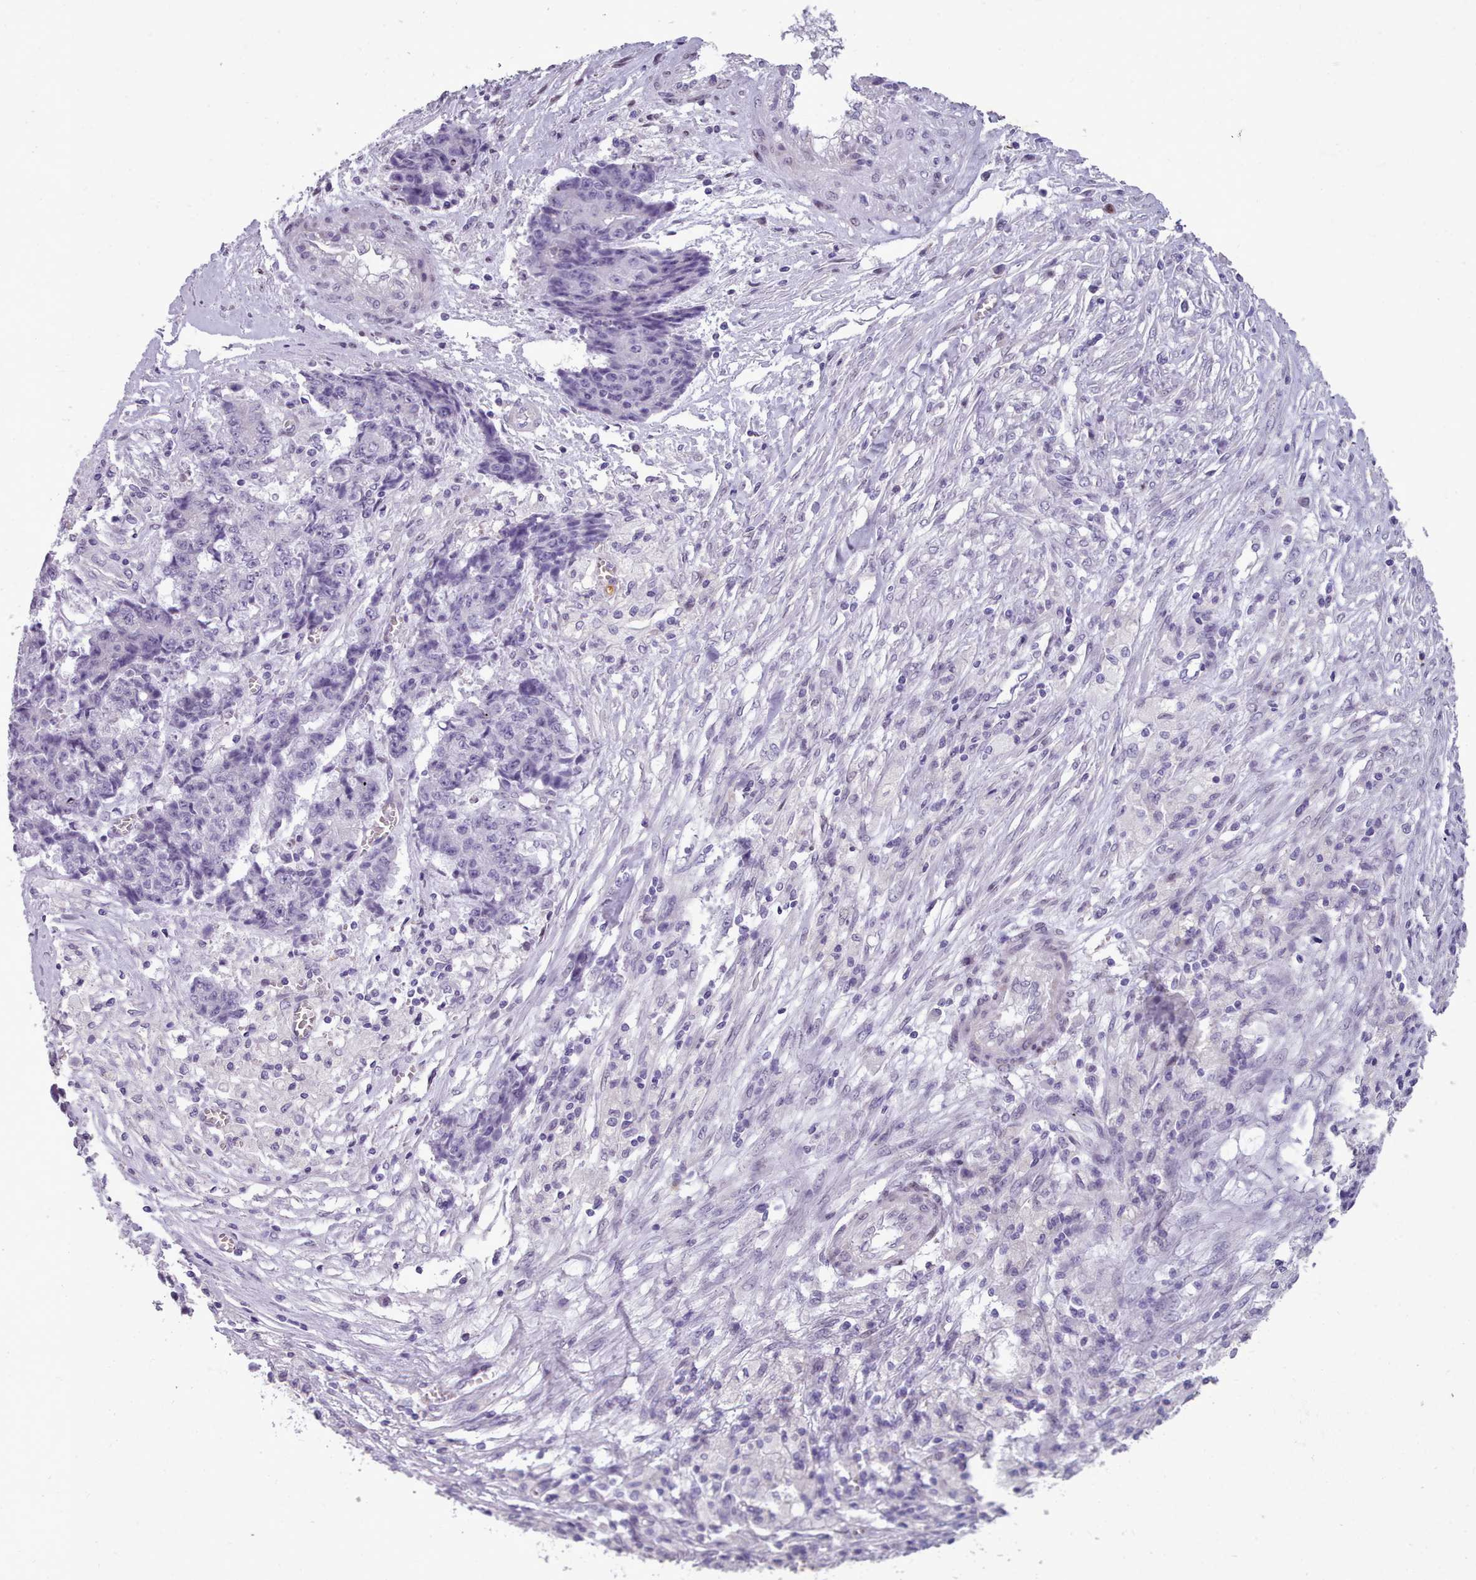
{"staining": {"intensity": "negative", "quantity": "none", "location": "none"}, "tissue": "ovarian cancer", "cell_type": "Tumor cells", "image_type": "cancer", "snomed": [{"axis": "morphology", "description": "Carcinoma, endometroid"}, {"axis": "topography", "description": "Ovary"}], "caption": "Tumor cells show no significant protein positivity in ovarian cancer.", "gene": "KCNT2", "patient": {"sex": "female", "age": 42}}